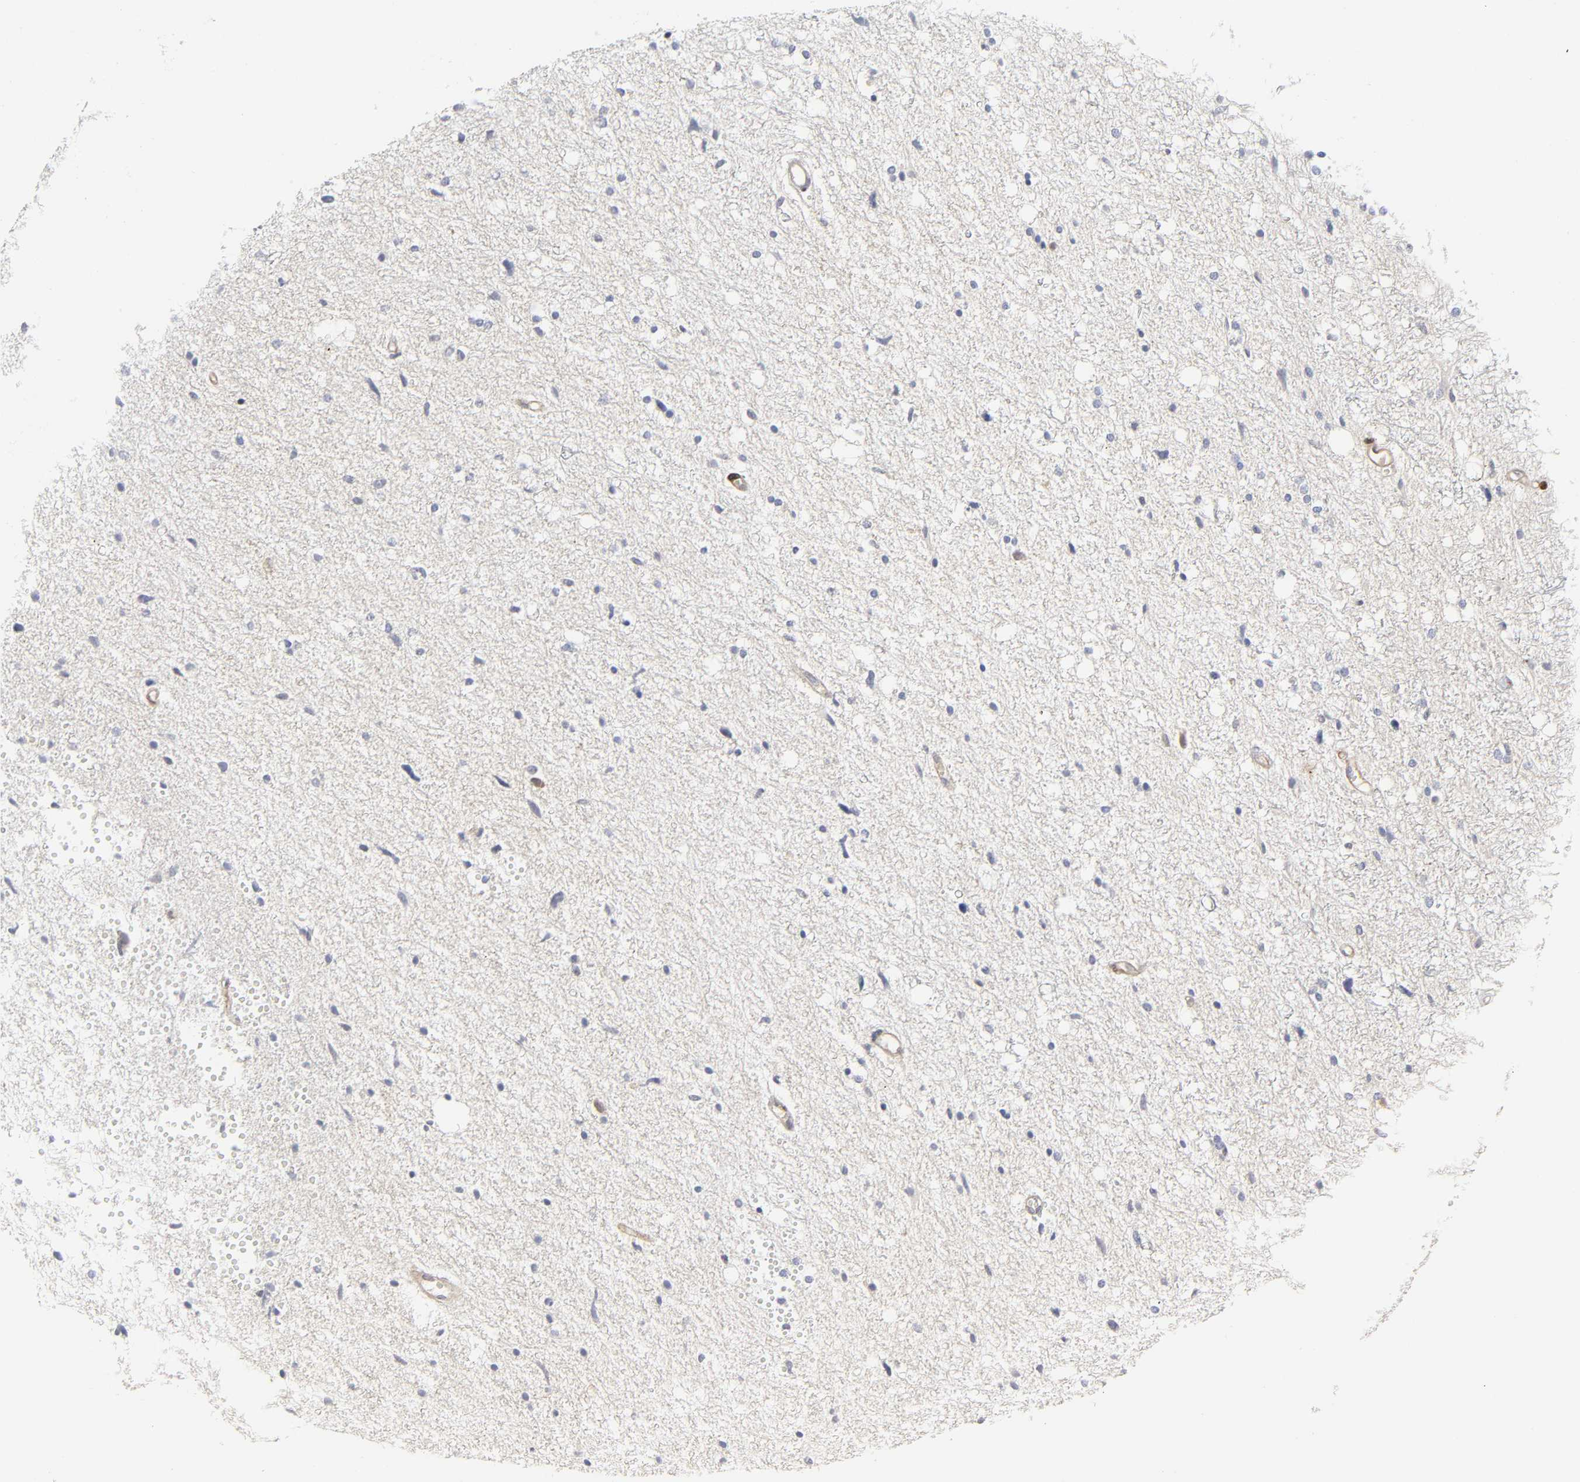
{"staining": {"intensity": "negative", "quantity": "none", "location": "none"}, "tissue": "glioma", "cell_type": "Tumor cells", "image_type": "cancer", "snomed": [{"axis": "morphology", "description": "Glioma, malignant, High grade"}, {"axis": "topography", "description": "Brain"}], "caption": "Immunohistochemistry (IHC) of glioma reveals no expression in tumor cells. The staining is performed using DAB brown chromogen with nuclei counter-stained in using hematoxylin.", "gene": "PTEN", "patient": {"sex": "female", "age": 59}}